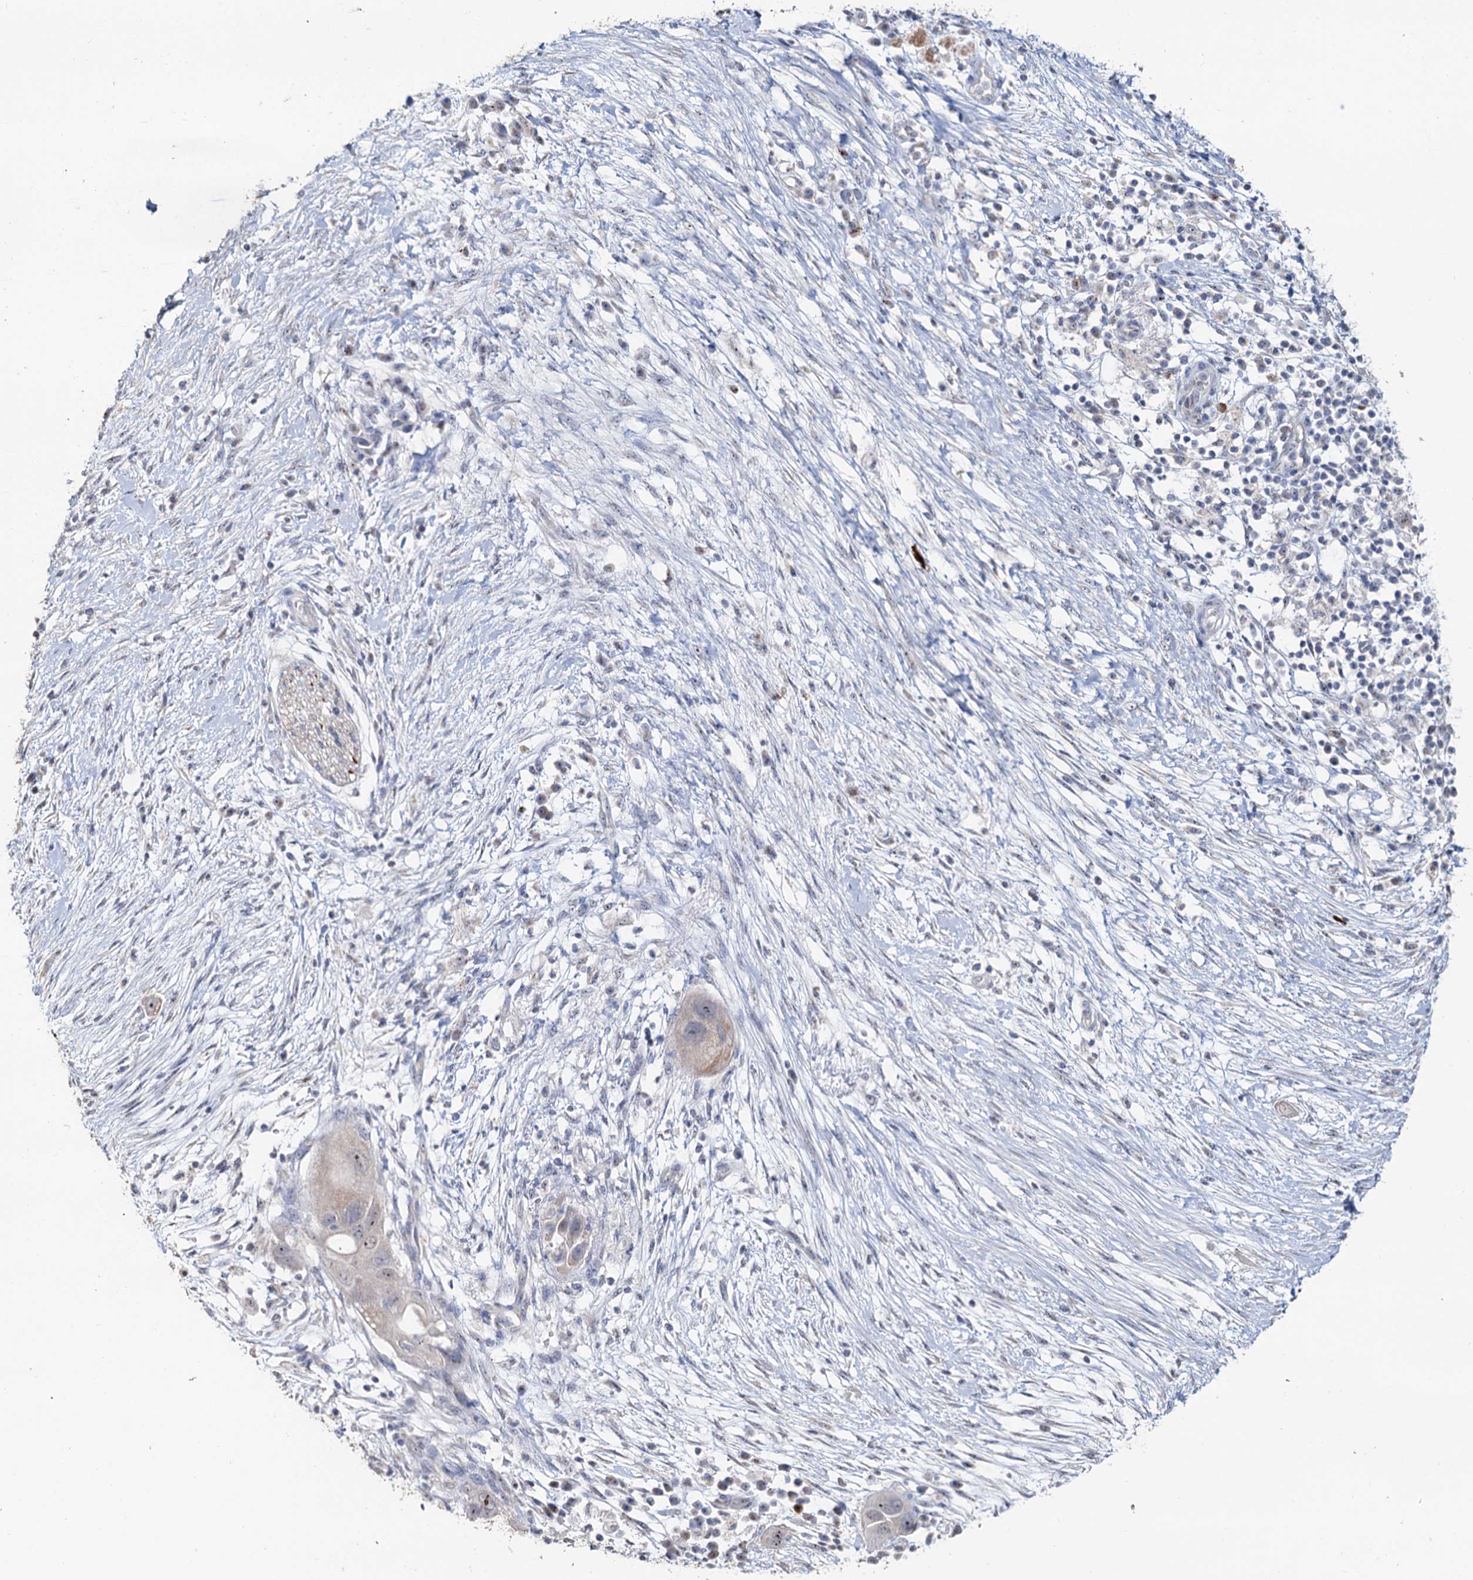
{"staining": {"intensity": "weak", "quantity": "<25%", "location": "nuclear"}, "tissue": "pancreatic cancer", "cell_type": "Tumor cells", "image_type": "cancer", "snomed": [{"axis": "morphology", "description": "Adenocarcinoma, NOS"}, {"axis": "topography", "description": "Pancreas"}], "caption": "This is a histopathology image of IHC staining of pancreatic adenocarcinoma, which shows no expression in tumor cells.", "gene": "C2CD3", "patient": {"sex": "male", "age": 68}}